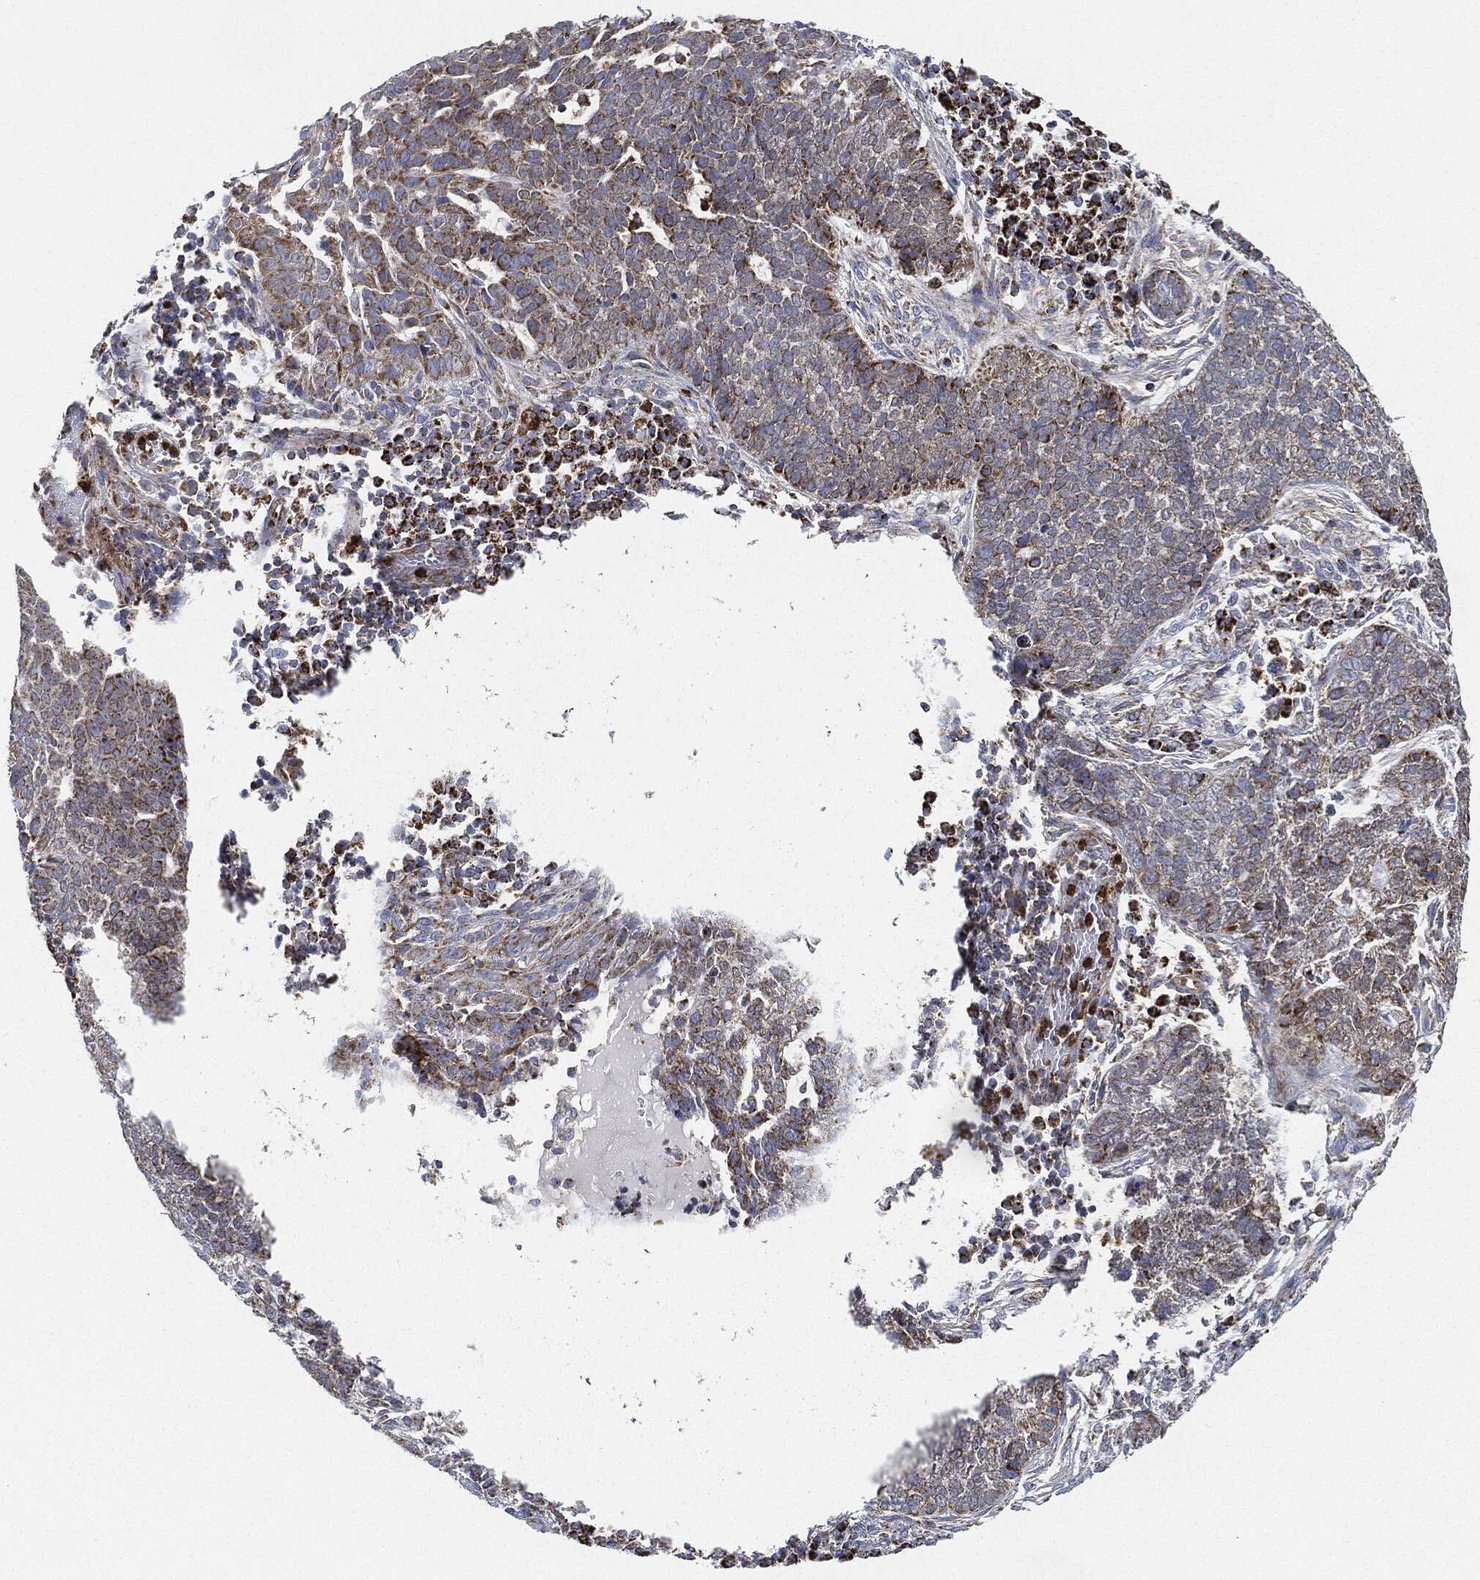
{"staining": {"intensity": "strong", "quantity": ">75%", "location": "cytoplasmic/membranous"}, "tissue": "skin cancer", "cell_type": "Tumor cells", "image_type": "cancer", "snomed": [{"axis": "morphology", "description": "Basal cell carcinoma"}, {"axis": "topography", "description": "Skin"}], "caption": "Protein staining of basal cell carcinoma (skin) tissue exhibits strong cytoplasmic/membranous expression in about >75% of tumor cells.", "gene": "CAPN15", "patient": {"sex": "female", "age": 69}}